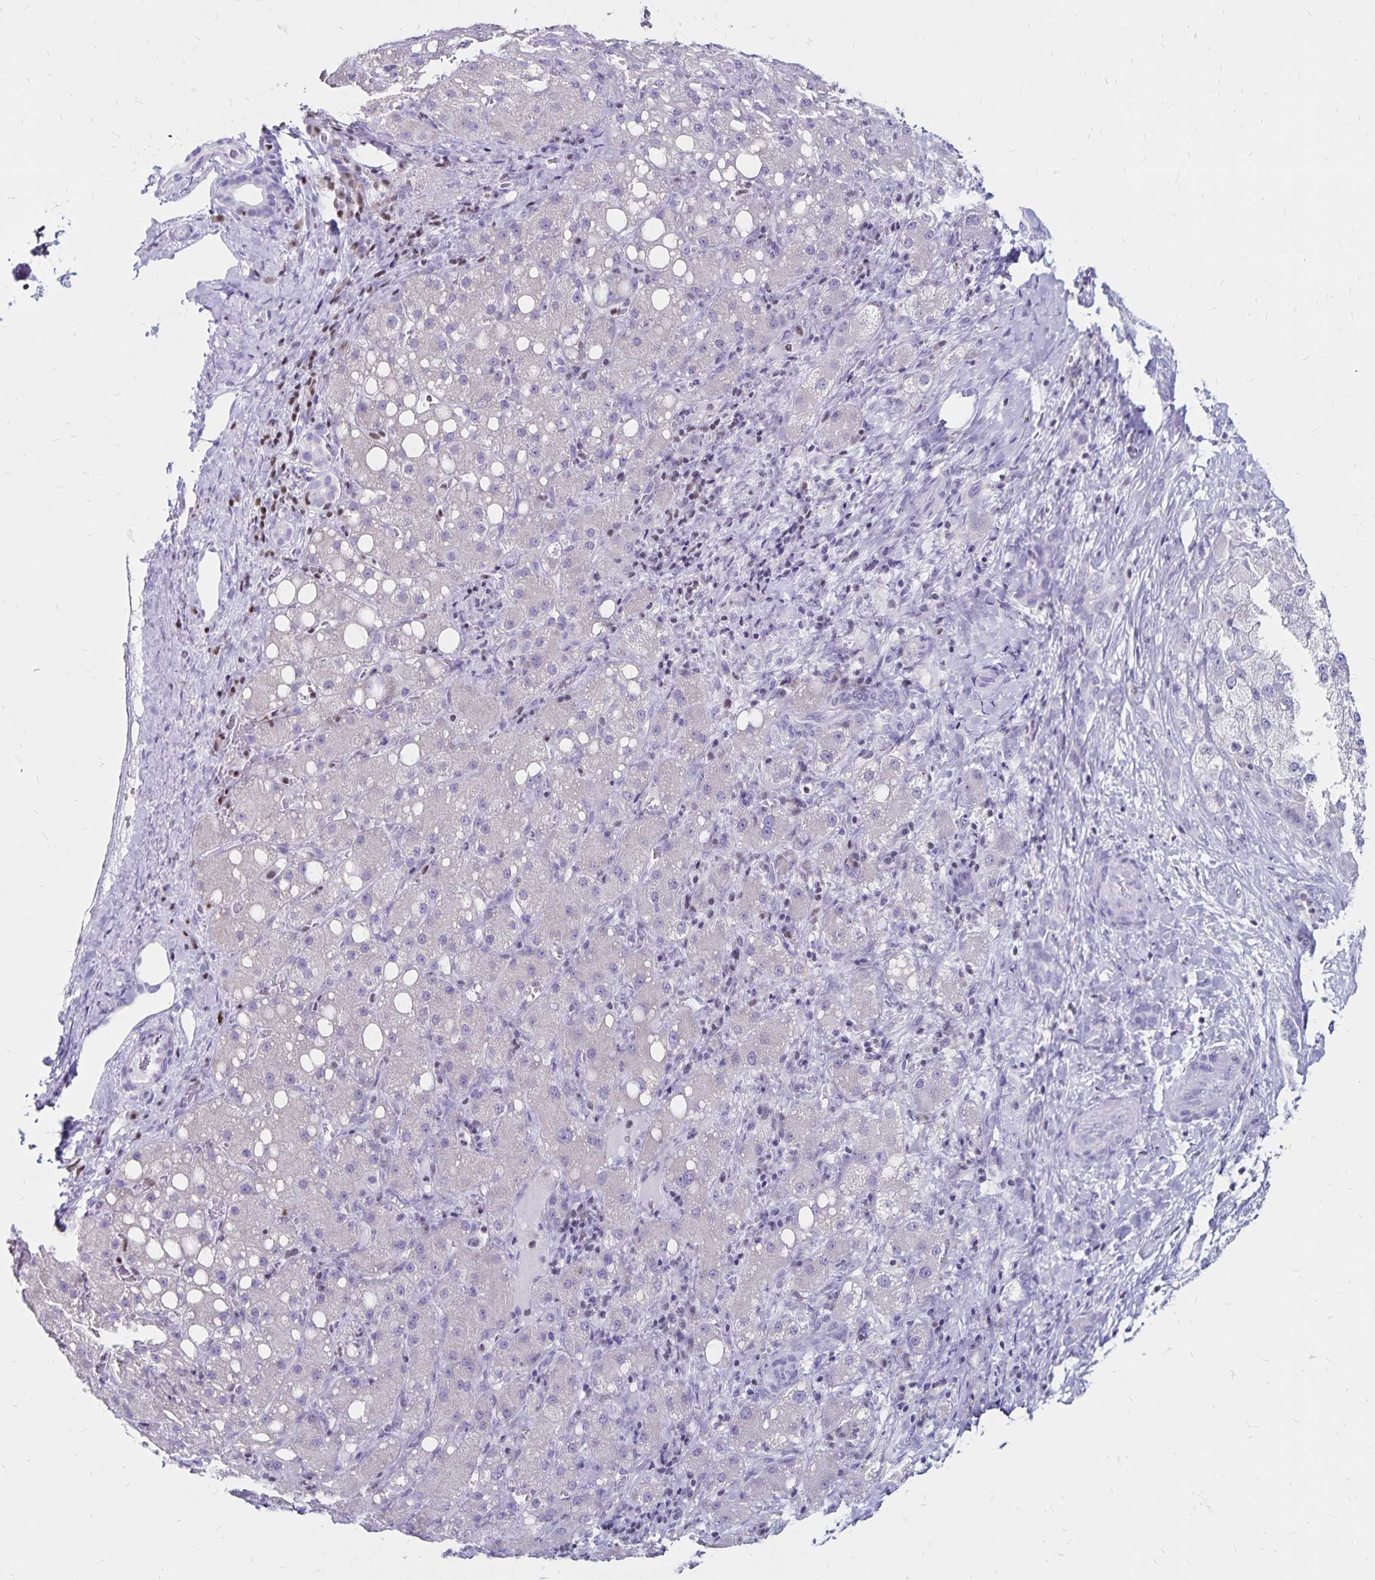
{"staining": {"intensity": "negative", "quantity": "none", "location": "none"}, "tissue": "liver cancer", "cell_type": "Tumor cells", "image_type": "cancer", "snomed": [{"axis": "morphology", "description": "Carcinoma, Hepatocellular, NOS"}, {"axis": "topography", "description": "Liver"}], "caption": "Tumor cells show no significant staining in hepatocellular carcinoma (liver). Brightfield microscopy of immunohistochemistry stained with DAB (3,3'-diaminobenzidine) (brown) and hematoxylin (blue), captured at high magnification.", "gene": "IKZF1", "patient": {"sex": "male", "age": 67}}